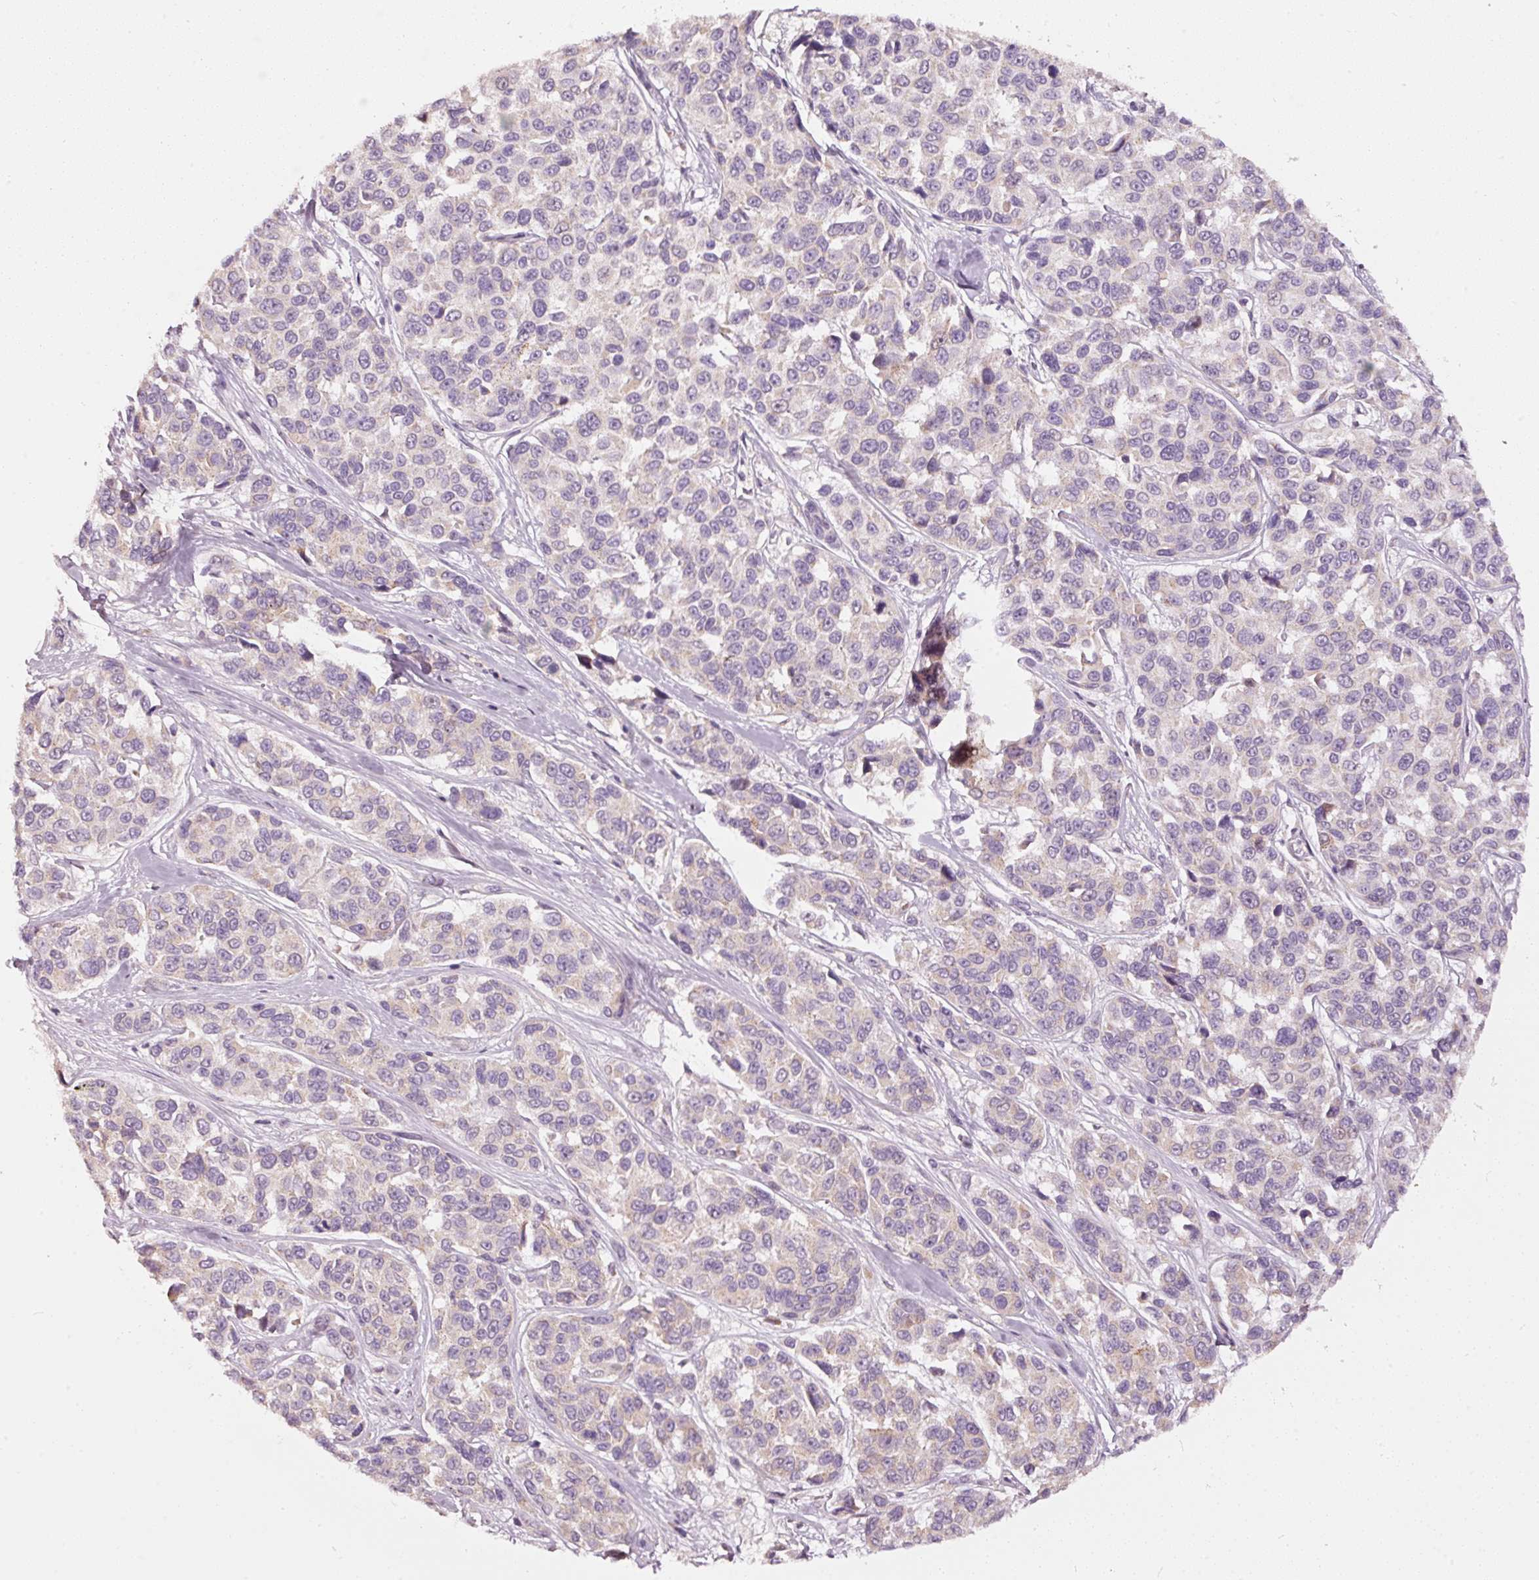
{"staining": {"intensity": "negative", "quantity": "none", "location": "none"}, "tissue": "melanoma", "cell_type": "Tumor cells", "image_type": "cancer", "snomed": [{"axis": "morphology", "description": "Malignant melanoma, NOS"}, {"axis": "topography", "description": "Skin"}], "caption": "A high-resolution micrograph shows IHC staining of malignant melanoma, which displays no significant positivity in tumor cells.", "gene": "KLHL21", "patient": {"sex": "female", "age": 66}}